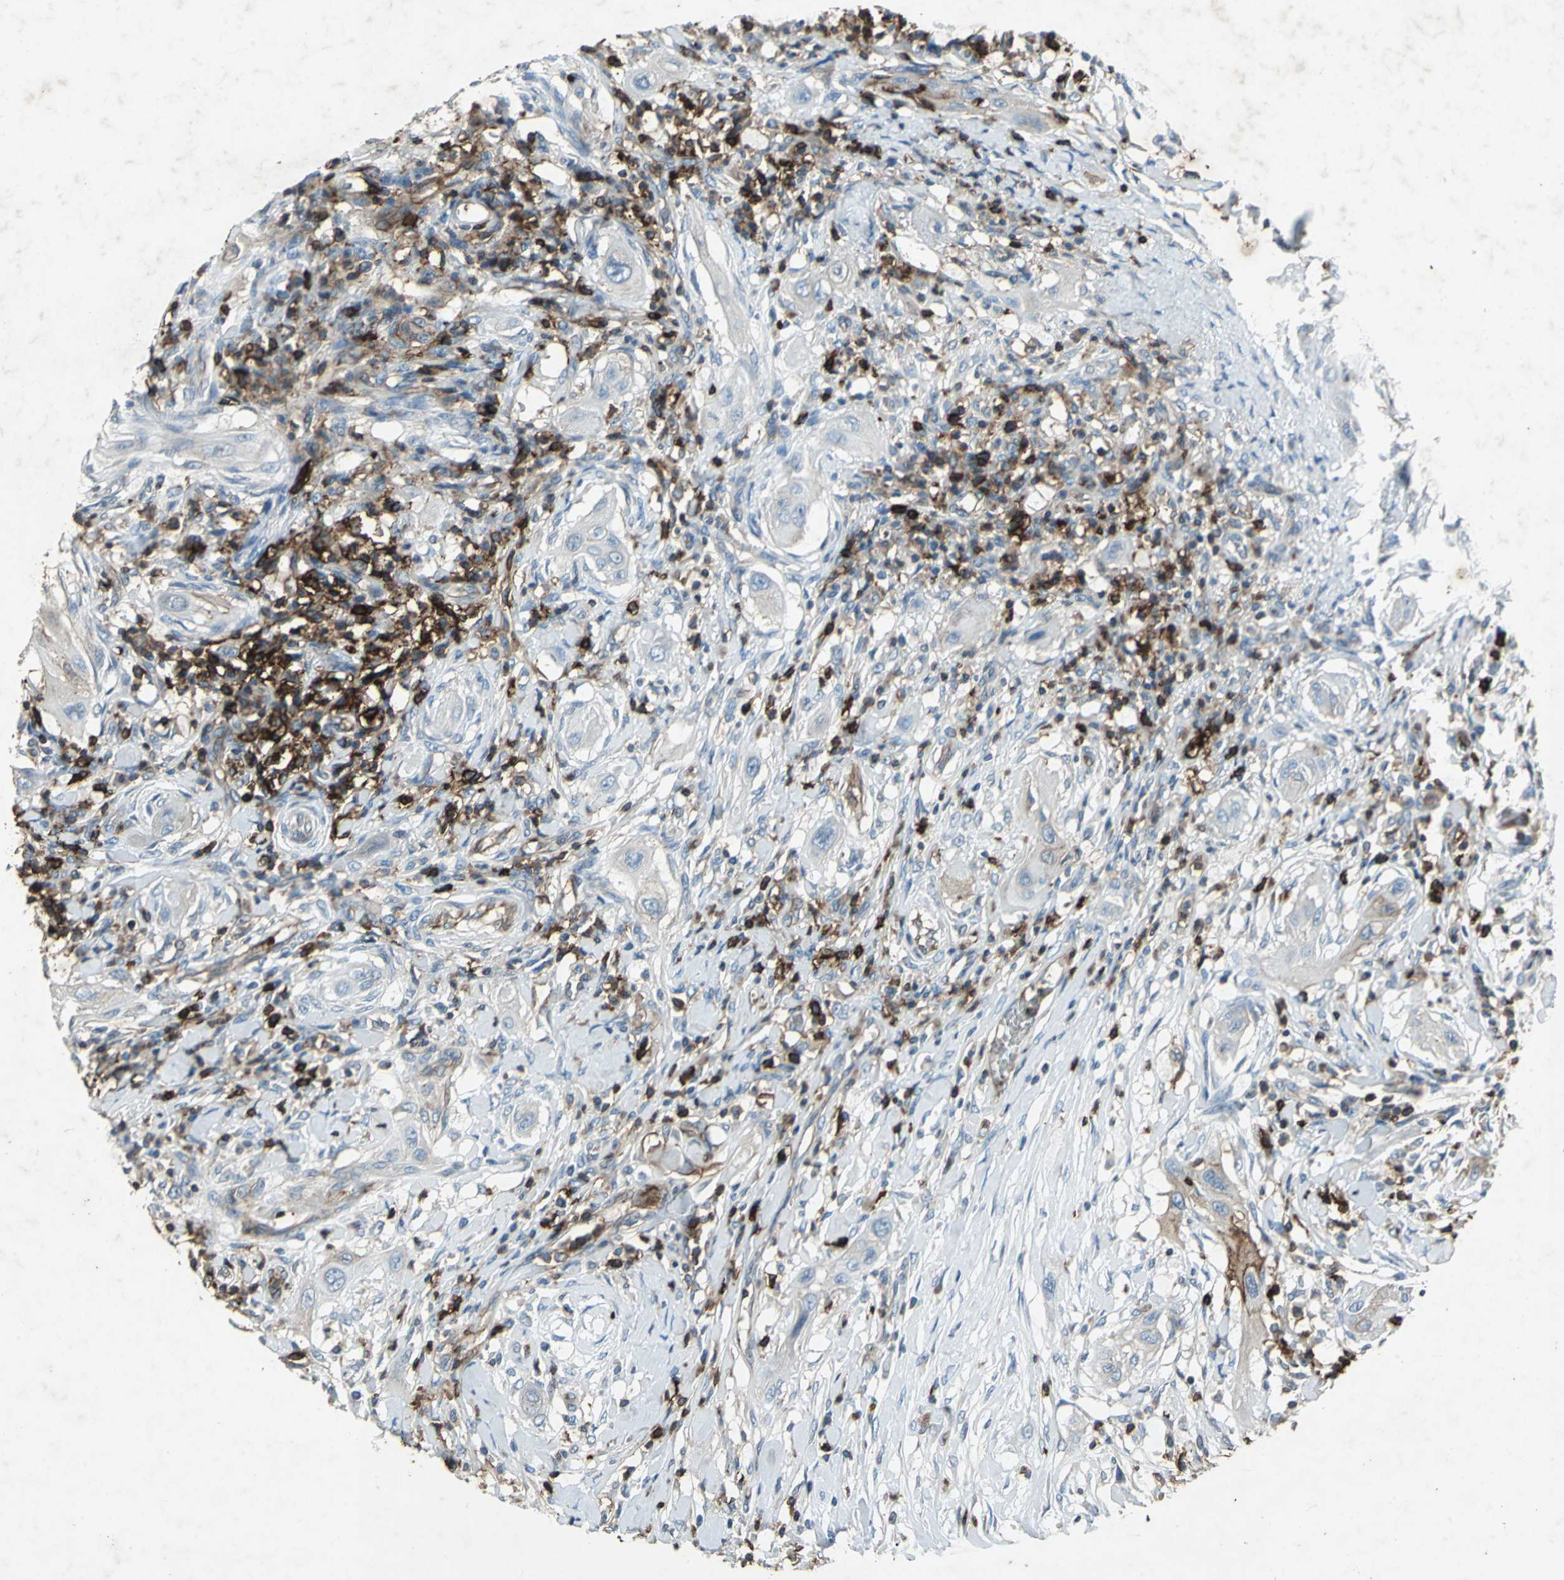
{"staining": {"intensity": "weak", "quantity": "25%-75%", "location": "cytoplasmic/membranous"}, "tissue": "lung cancer", "cell_type": "Tumor cells", "image_type": "cancer", "snomed": [{"axis": "morphology", "description": "Squamous cell carcinoma, NOS"}, {"axis": "topography", "description": "Lung"}], "caption": "The histopathology image reveals a brown stain indicating the presence of a protein in the cytoplasmic/membranous of tumor cells in squamous cell carcinoma (lung).", "gene": "CCR6", "patient": {"sex": "female", "age": 47}}